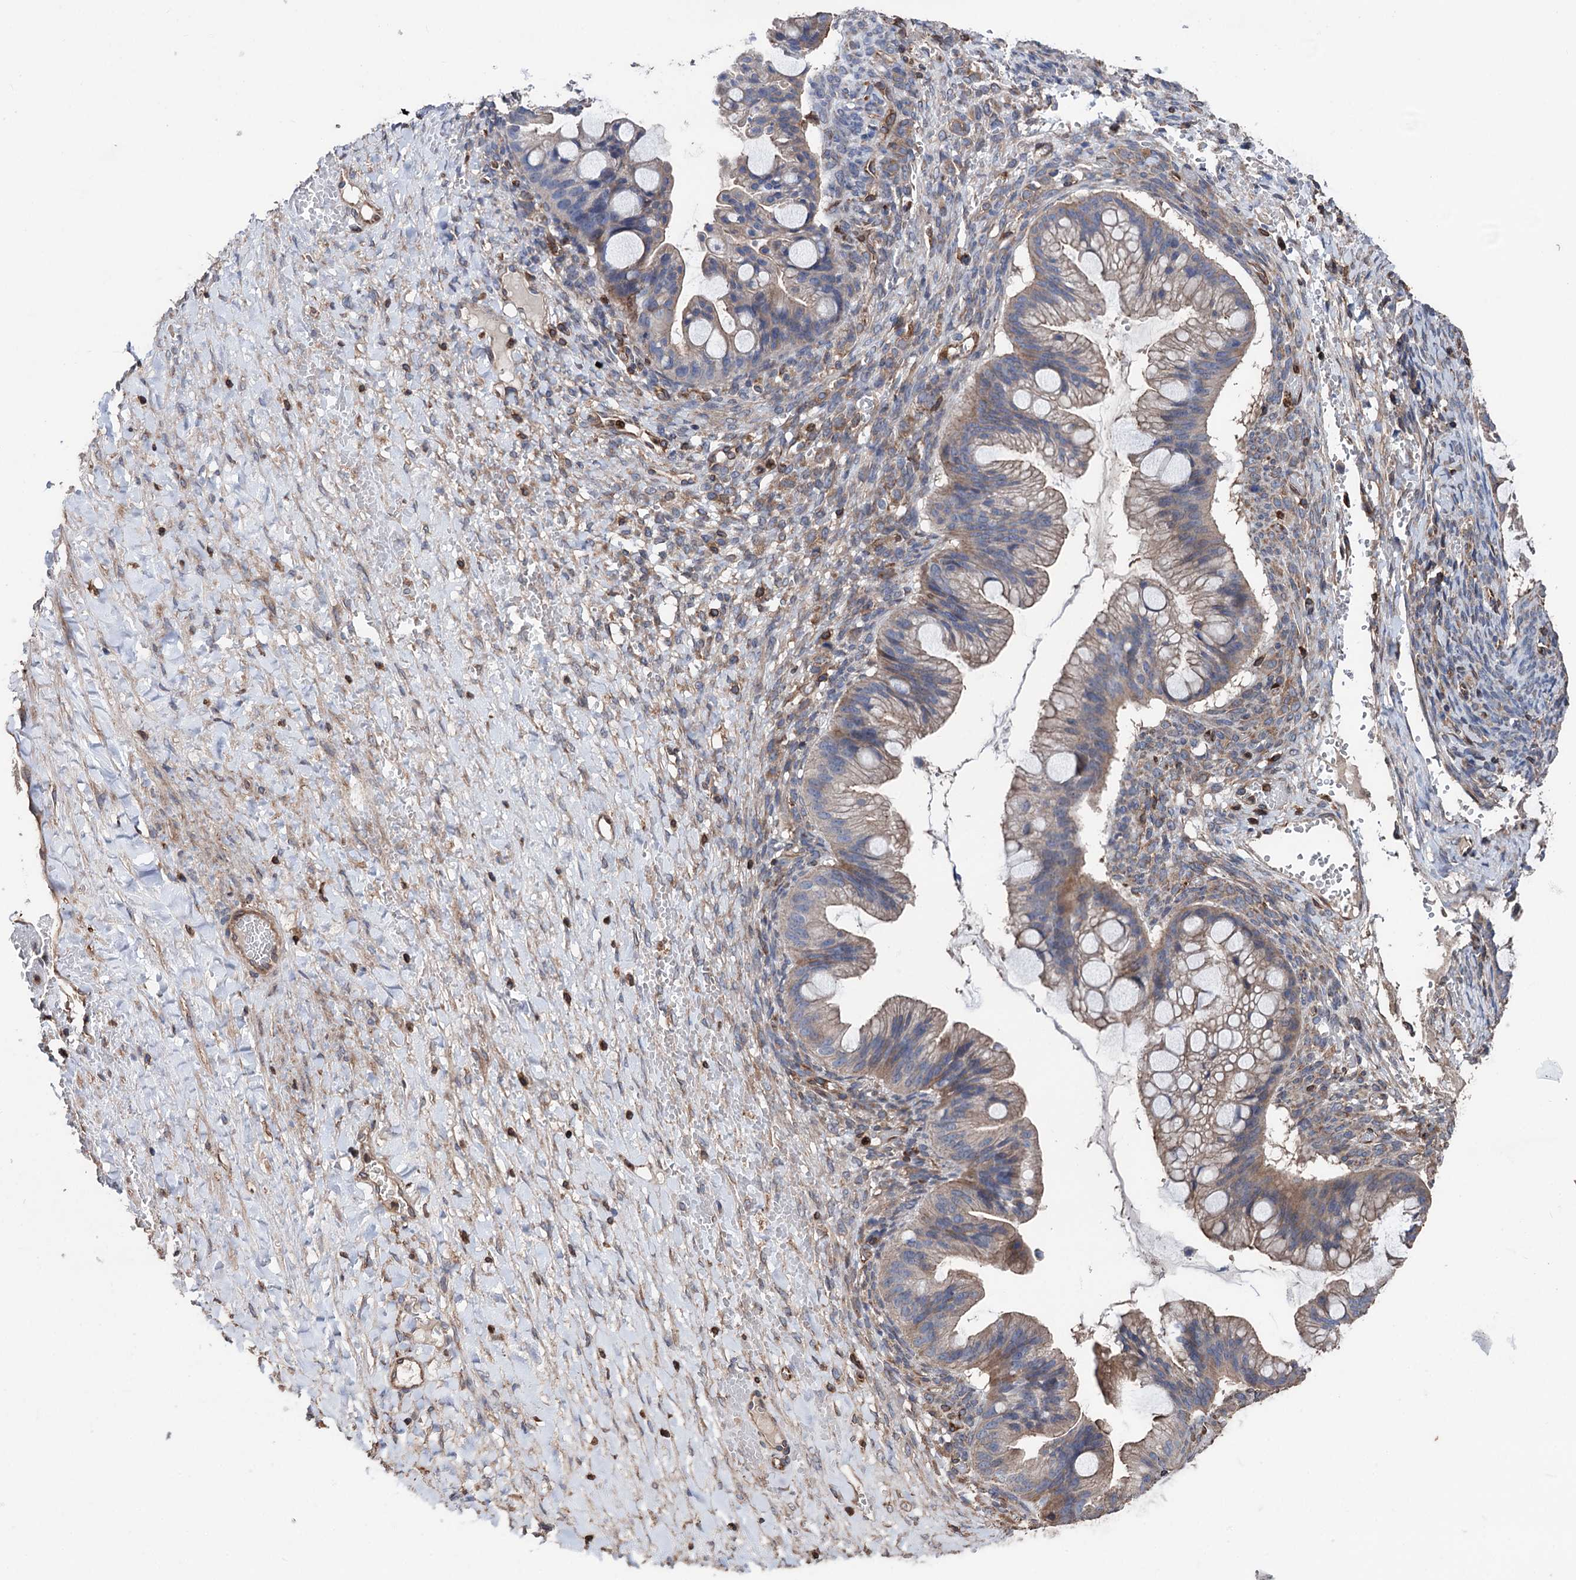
{"staining": {"intensity": "weak", "quantity": "25%-75%", "location": "cytoplasmic/membranous"}, "tissue": "ovarian cancer", "cell_type": "Tumor cells", "image_type": "cancer", "snomed": [{"axis": "morphology", "description": "Cystadenocarcinoma, mucinous, NOS"}, {"axis": "topography", "description": "Ovary"}], "caption": "A brown stain highlights weak cytoplasmic/membranous expression of a protein in mucinous cystadenocarcinoma (ovarian) tumor cells. Nuclei are stained in blue.", "gene": "STING1", "patient": {"sex": "female", "age": 73}}